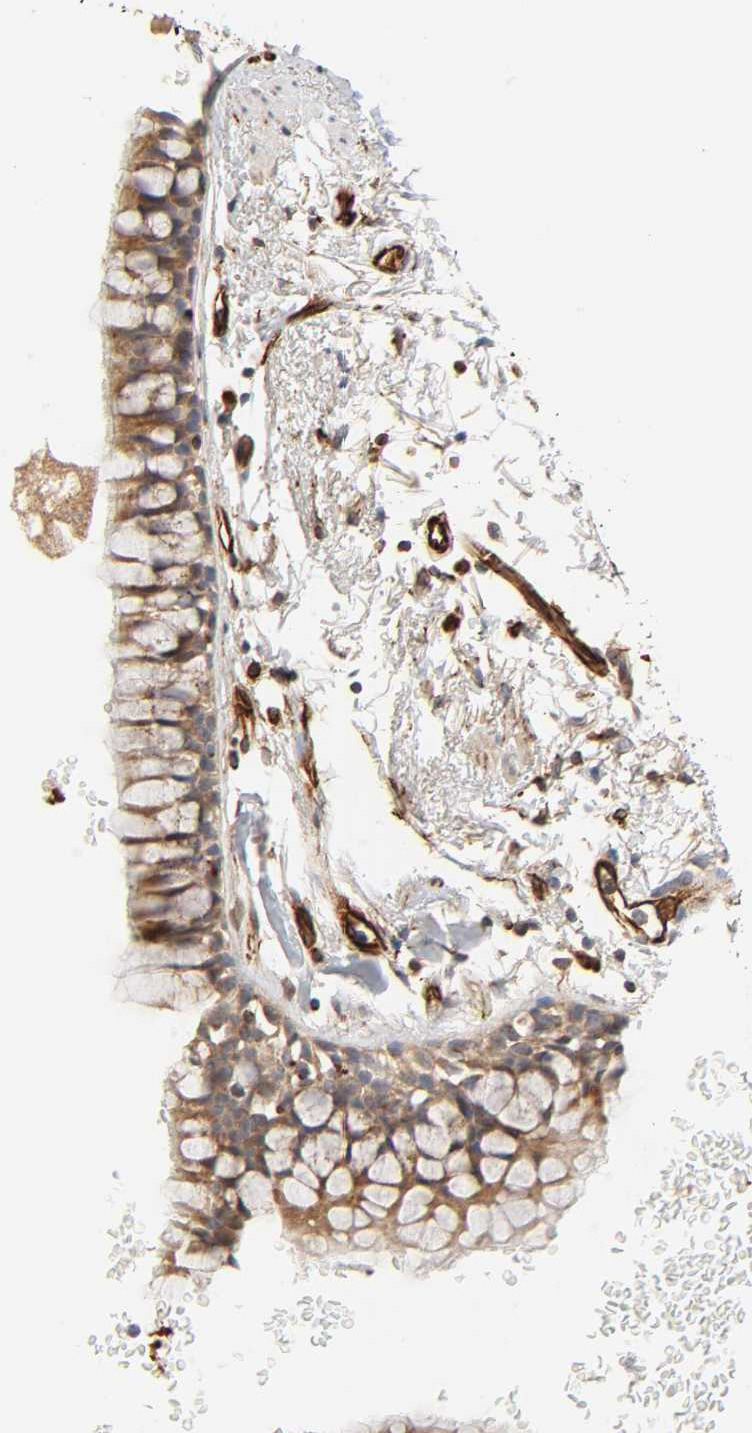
{"staining": {"intensity": "moderate", "quantity": ">75%", "location": "cytoplasmic/membranous"}, "tissue": "bronchus", "cell_type": "Respiratory epithelial cells", "image_type": "normal", "snomed": [{"axis": "morphology", "description": "Normal tissue, NOS"}, {"axis": "topography", "description": "Bronchus"}], "caption": "Bronchus stained with DAB immunohistochemistry (IHC) reveals medium levels of moderate cytoplasmic/membranous positivity in approximately >75% of respiratory epithelial cells.", "gene": "REEP5", "patient": {"sex": "female", "age": 73}}